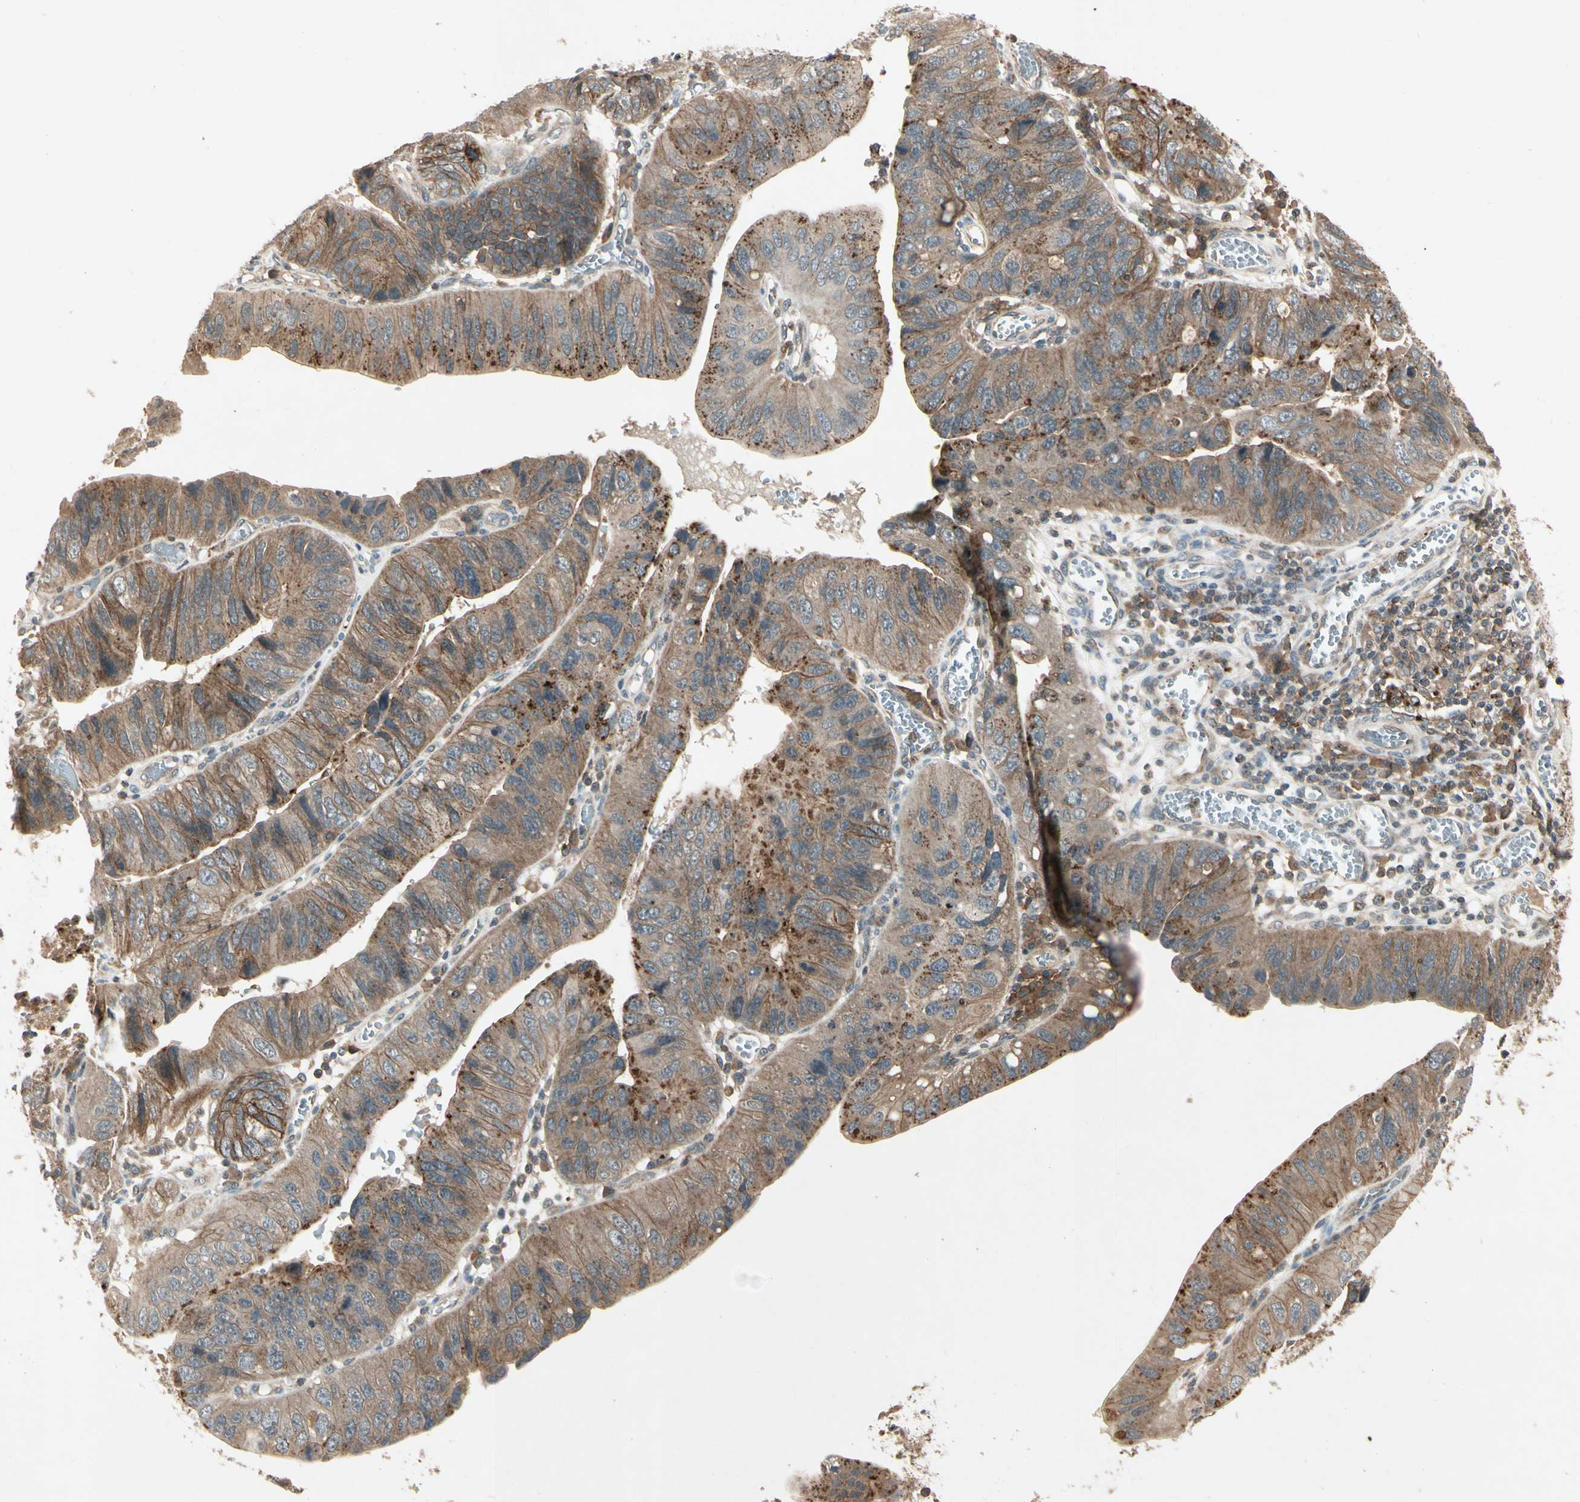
{"staining": {"intensity": "strong", "quantity": ">75%", "location": "cytoplasmic/membranous"}, "tissue": "stomach cancer", "cell_type": "Tumor cells", "image_type": "cancer", "snomed": [{"axis": "morphology", "description": "Adenocarcinoma, NOS"}, {"axis": "topography", "description": "Stomach"}], "caption": "Tumor cells demonstrate high levels of strong cytoplasmic/membranous positivity in approximately >75% of cells in adenocarcinoma (stomach). (DAB IHC with brightfield microscopy, high magnification).", "gene": "FLOT1", "patient": {"sex": "male", "age": 59}}